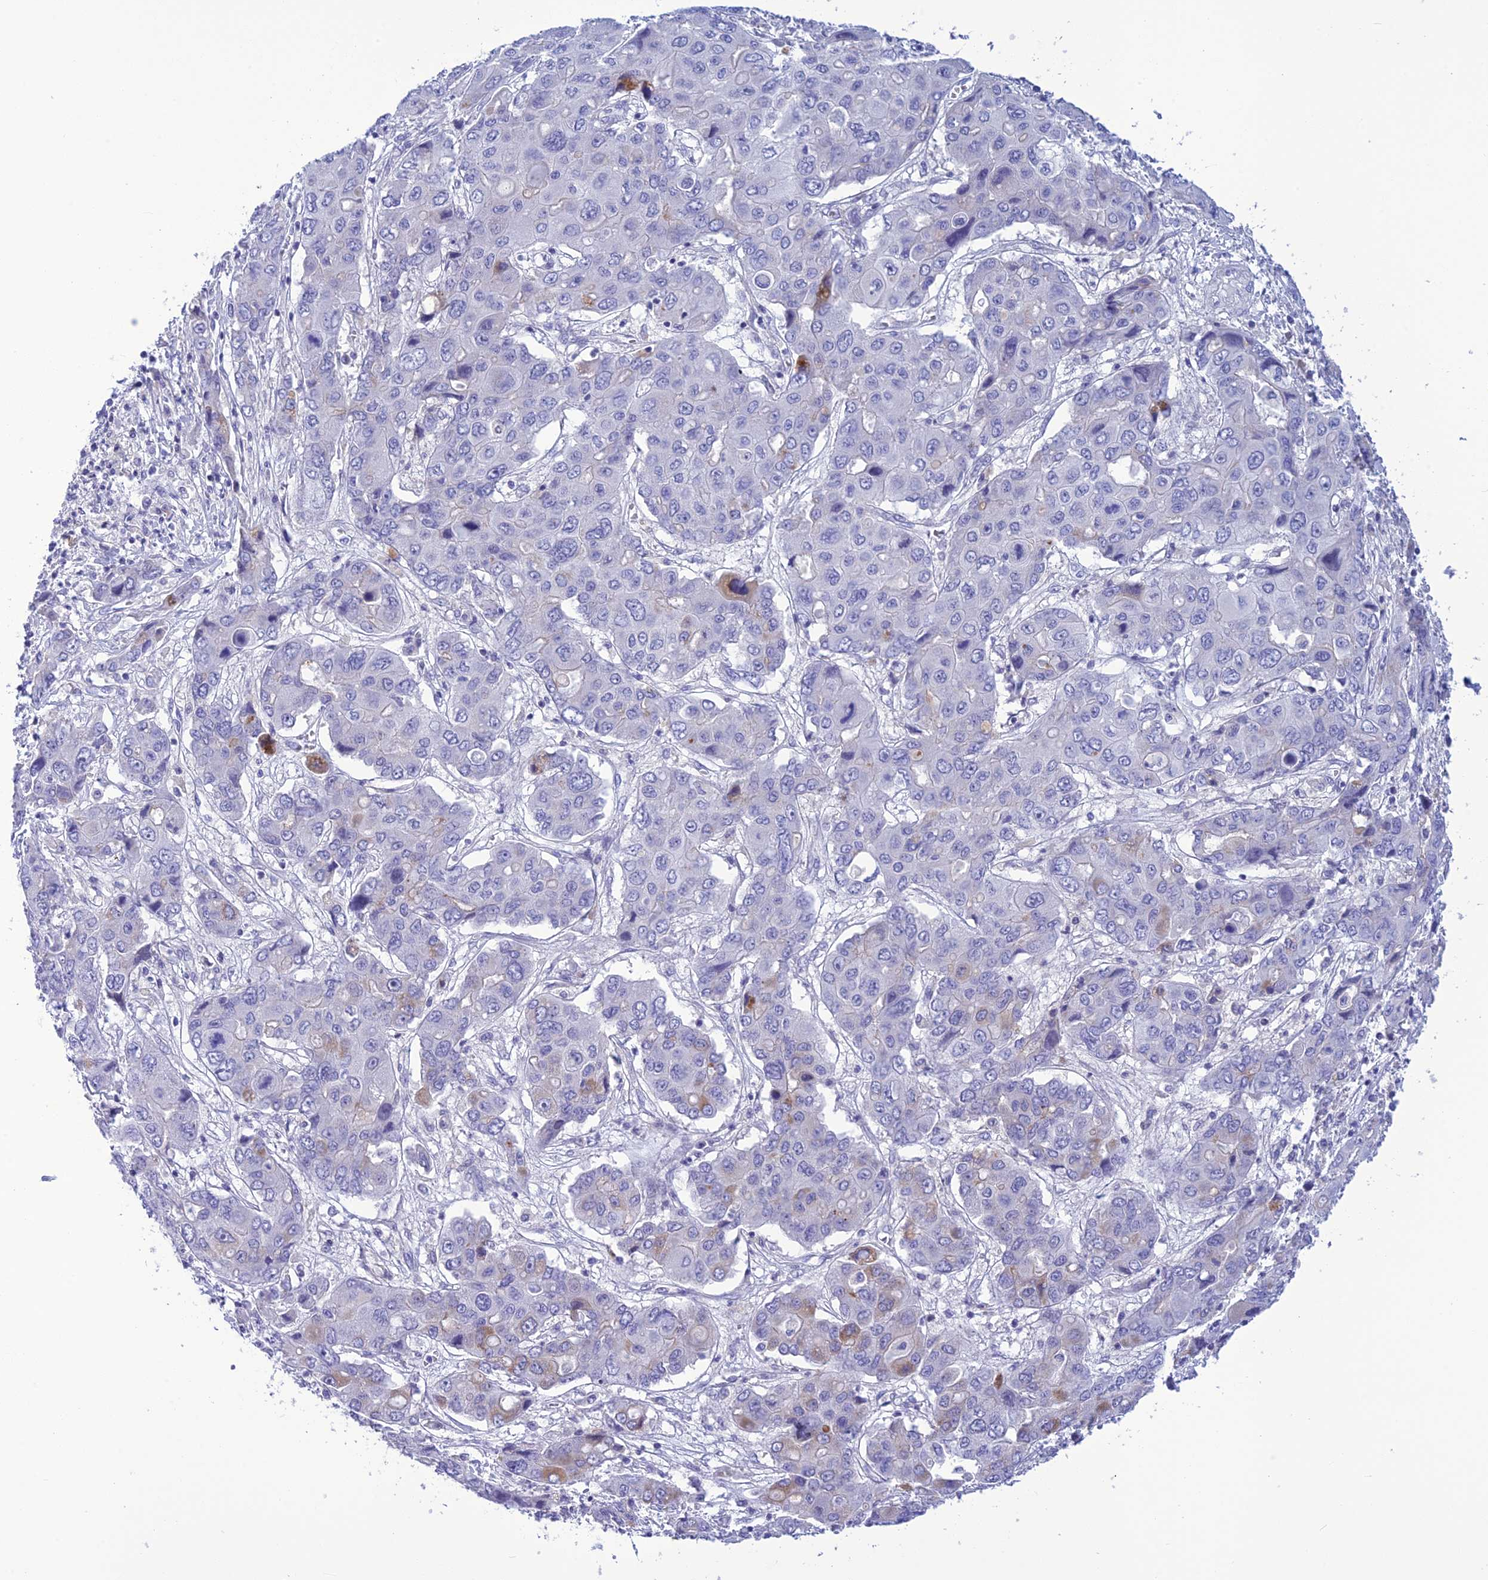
{"staining": {"intensity": "negative", "quantity": "none", "location": "none"}, "tissue": "liver cancer", "cell_type": "Tumor cells", "image_type": "cancer", "snomed": [{"axis": "morphology", "description": "Cholangiocarcinoma"}, {"axis": "topography", "description": "Liver"}], "caption": "A high-resolution histopathology image shows IHC staining of cholangiocarcinoma (liver), which demonstrates no significant positivity in tumor cells.", "gene": "BBS2", "patient": {"sex": "male", "age": 67}}